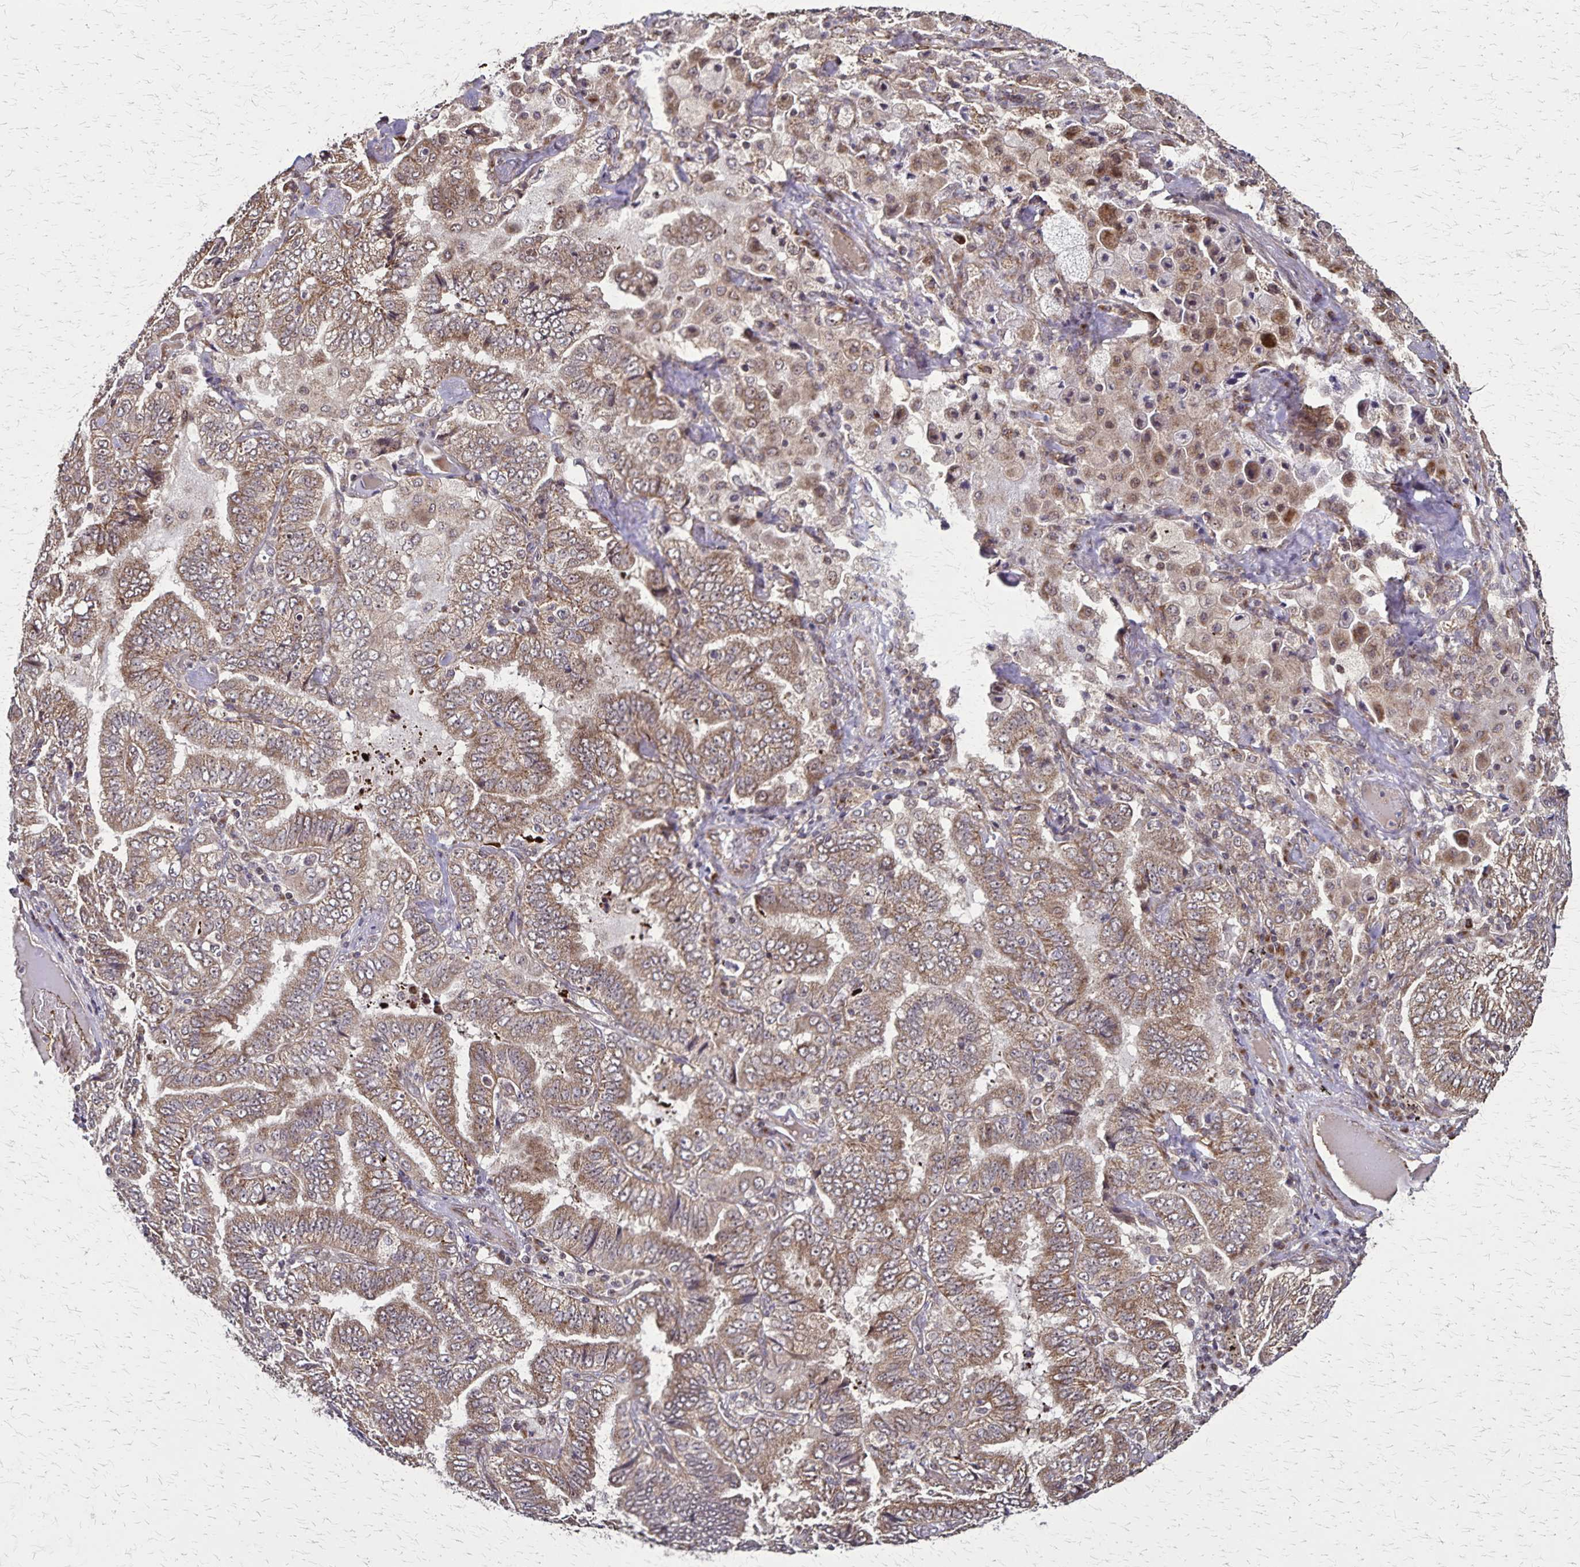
{"staining": {"intensity": "moderate", "quantity": ">75%", "location": "cytoplasmic/membranous"}, "tissue": "lung cancer", "cell_type": "Tumor cells", "image_type": "cancer", "snomed": [{"axis": "morphology", "description": "Aneuploidy"}, {"axis": "morphology", "description": "Adenocarcinoma, NOS"}, {"axis": "morphology", "description": "Adenocarcinoma, metastatic, NOS"}, {"axis": "topography", "description": "Lymph node"}, {"axis": "topography", "description": "Lung"}], "caption": "IHC photomicrograph of human metastatic adenocarcinoma (lung) stained for a protein (brown), which demonstrates medium levels of moderate cytoplasmic/membranous staining in about >75% of tumor cells.", "gene": "NFS1", "patient": {"sex": "female", "age": 48}}